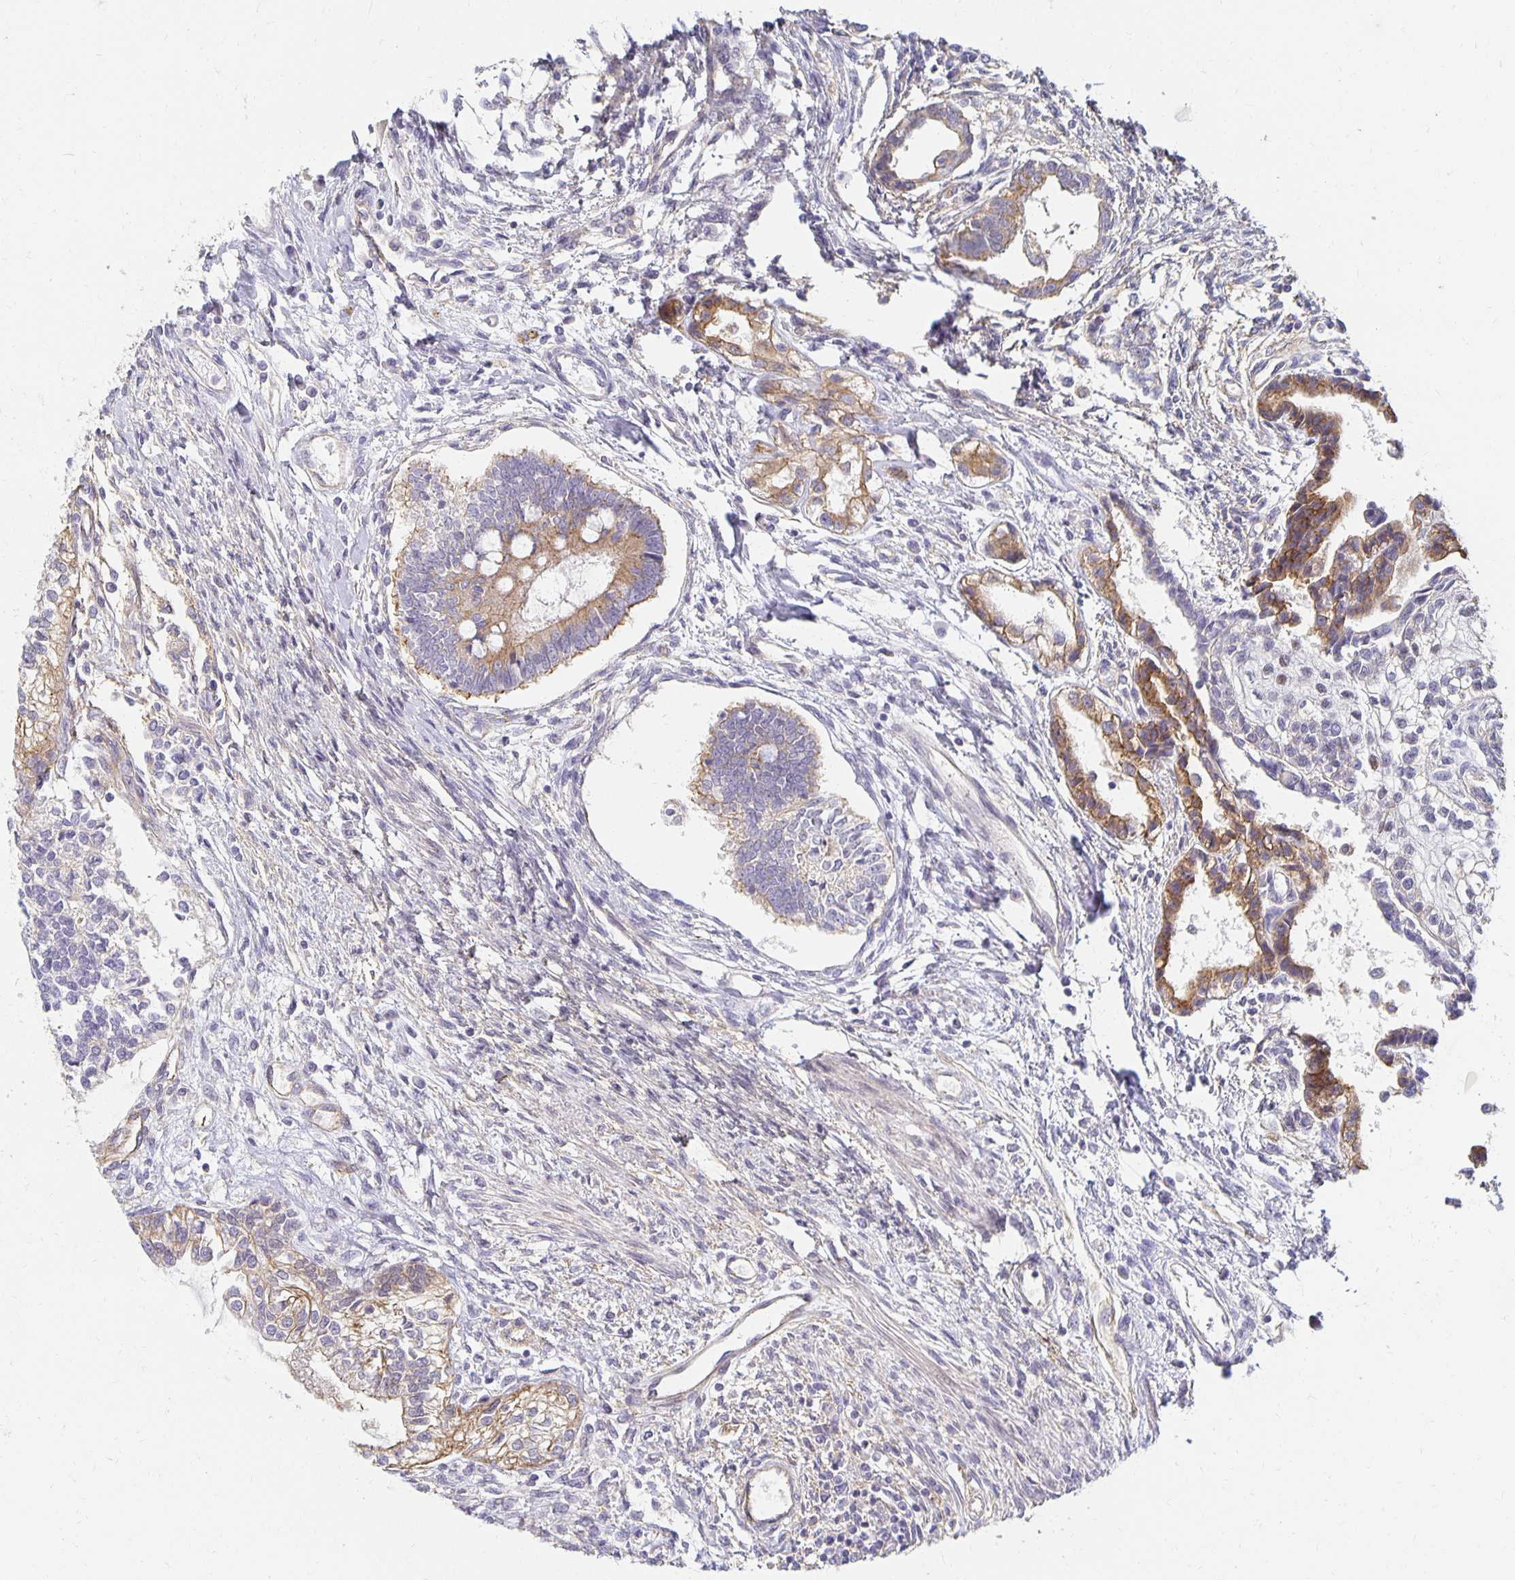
{"staining": {"intensity": "moderate", "quantity": "25%-75%", "location": "cytoplasmic/membranous"}, "tissue": "testis cancer", "cell_type": "Tumor cells", "image_type": "cancer", "snomed": [{"axis": "morphology", "description": "Carcinoma, Embryonal, NOS"}, {"axis": "topography", "description": "Testis"}], "caption": "Protein staining reveals moderate cytoplasmic/membranous staining in about 25%-75% of tumor cells in testis embryonal carcinoma. Nuclei are stained in blue.", "gene": "SORL1", "patient": {"sex": "male", "age": 37}}